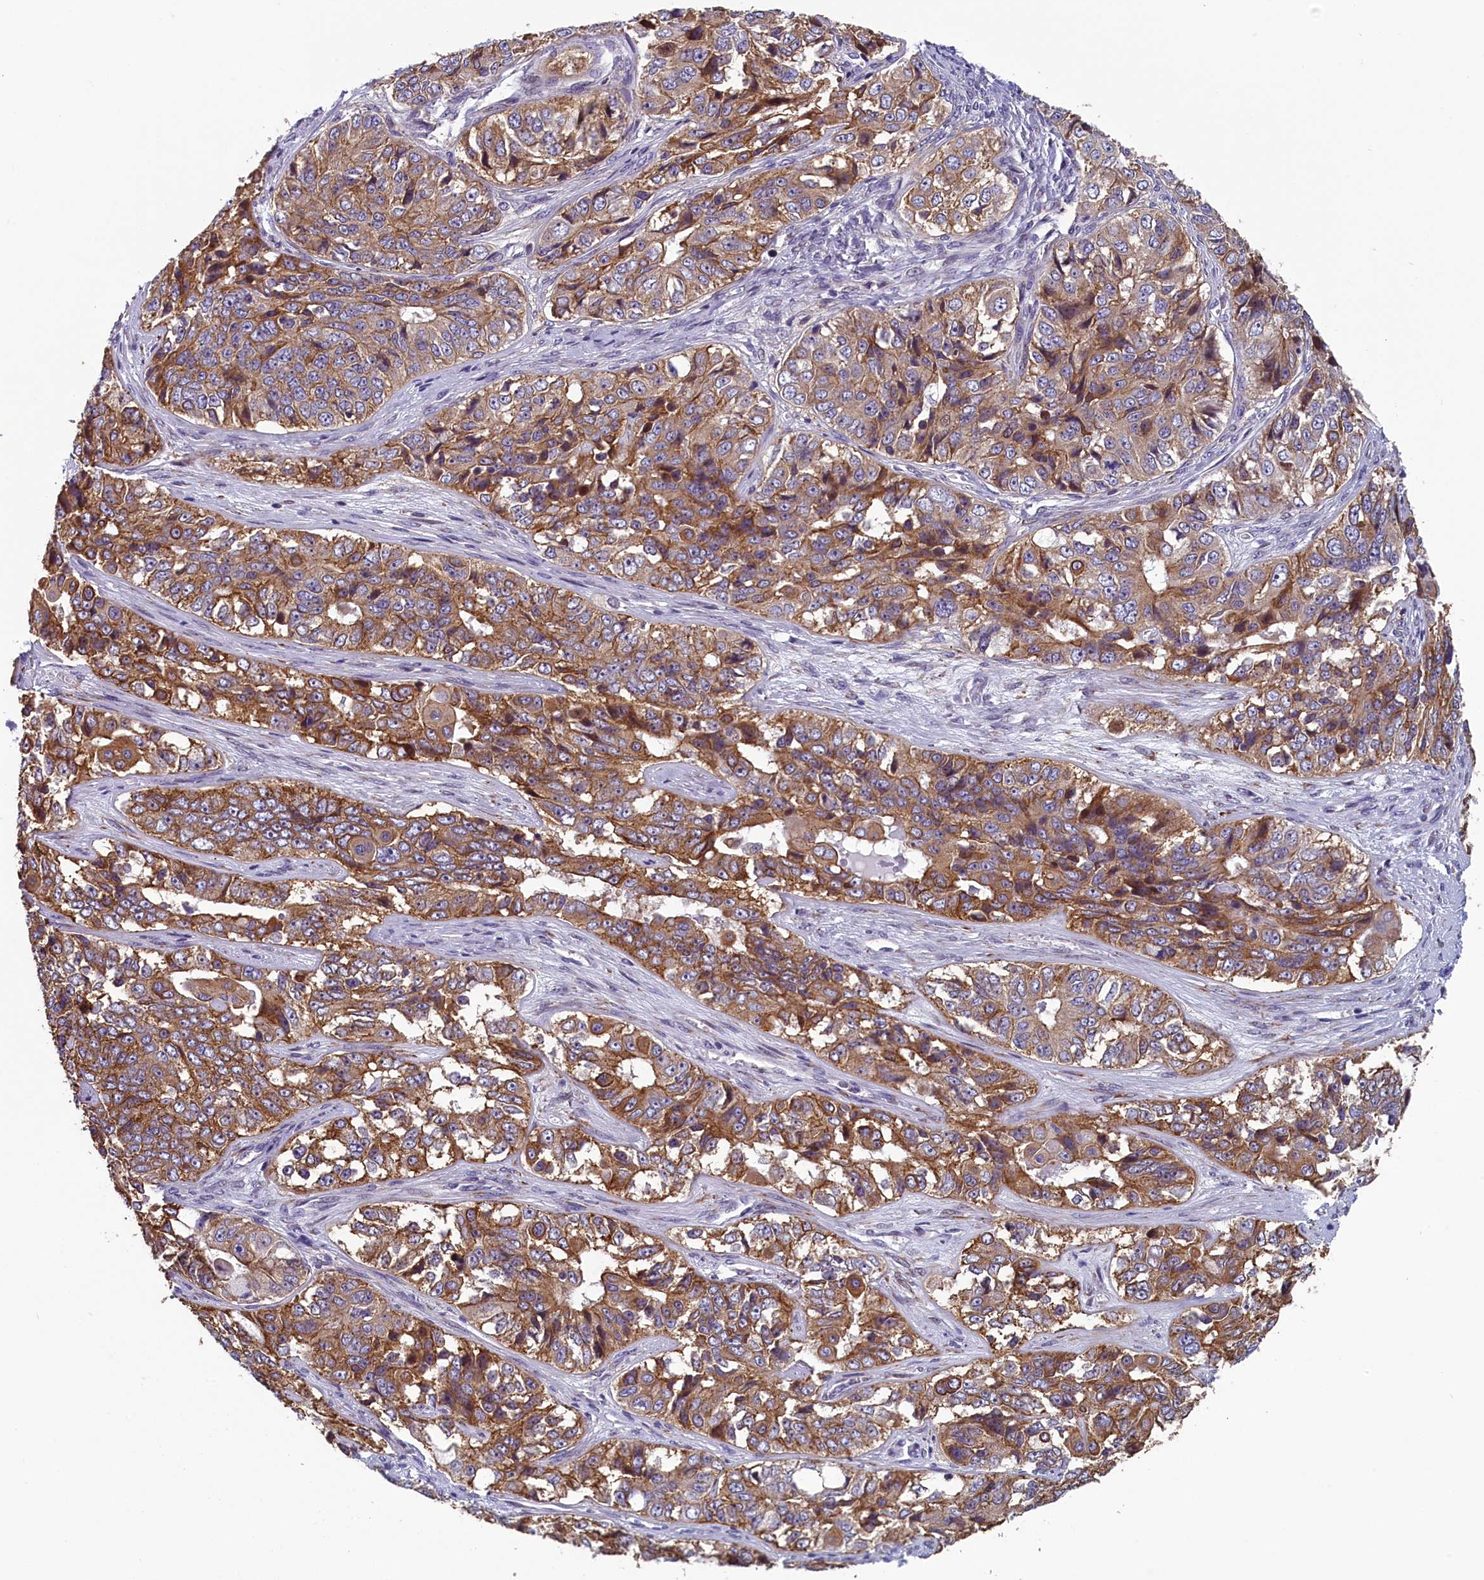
{"staining": {"intensity": "moderate", "quantity": ">75%", "location": "cytoplasmic/membranous"}, "tissue": "ovarian cancer", "cell_type": "Tumor cells", "image_type": "cancer", "snomed": [{"axis": "morphology", "description": "Carcinoma, endometroid"}, {"axis": "topography", "description": "Ovary"}], "caption": "Human ovarian cancer stained for a protein (brown) demonstrates moderate cytoplasmic/membranous positive positivity in approximately >75% of tumor cells.", "gene": "ANKRD39", "patient": {"sex": "female", "age": 51}}